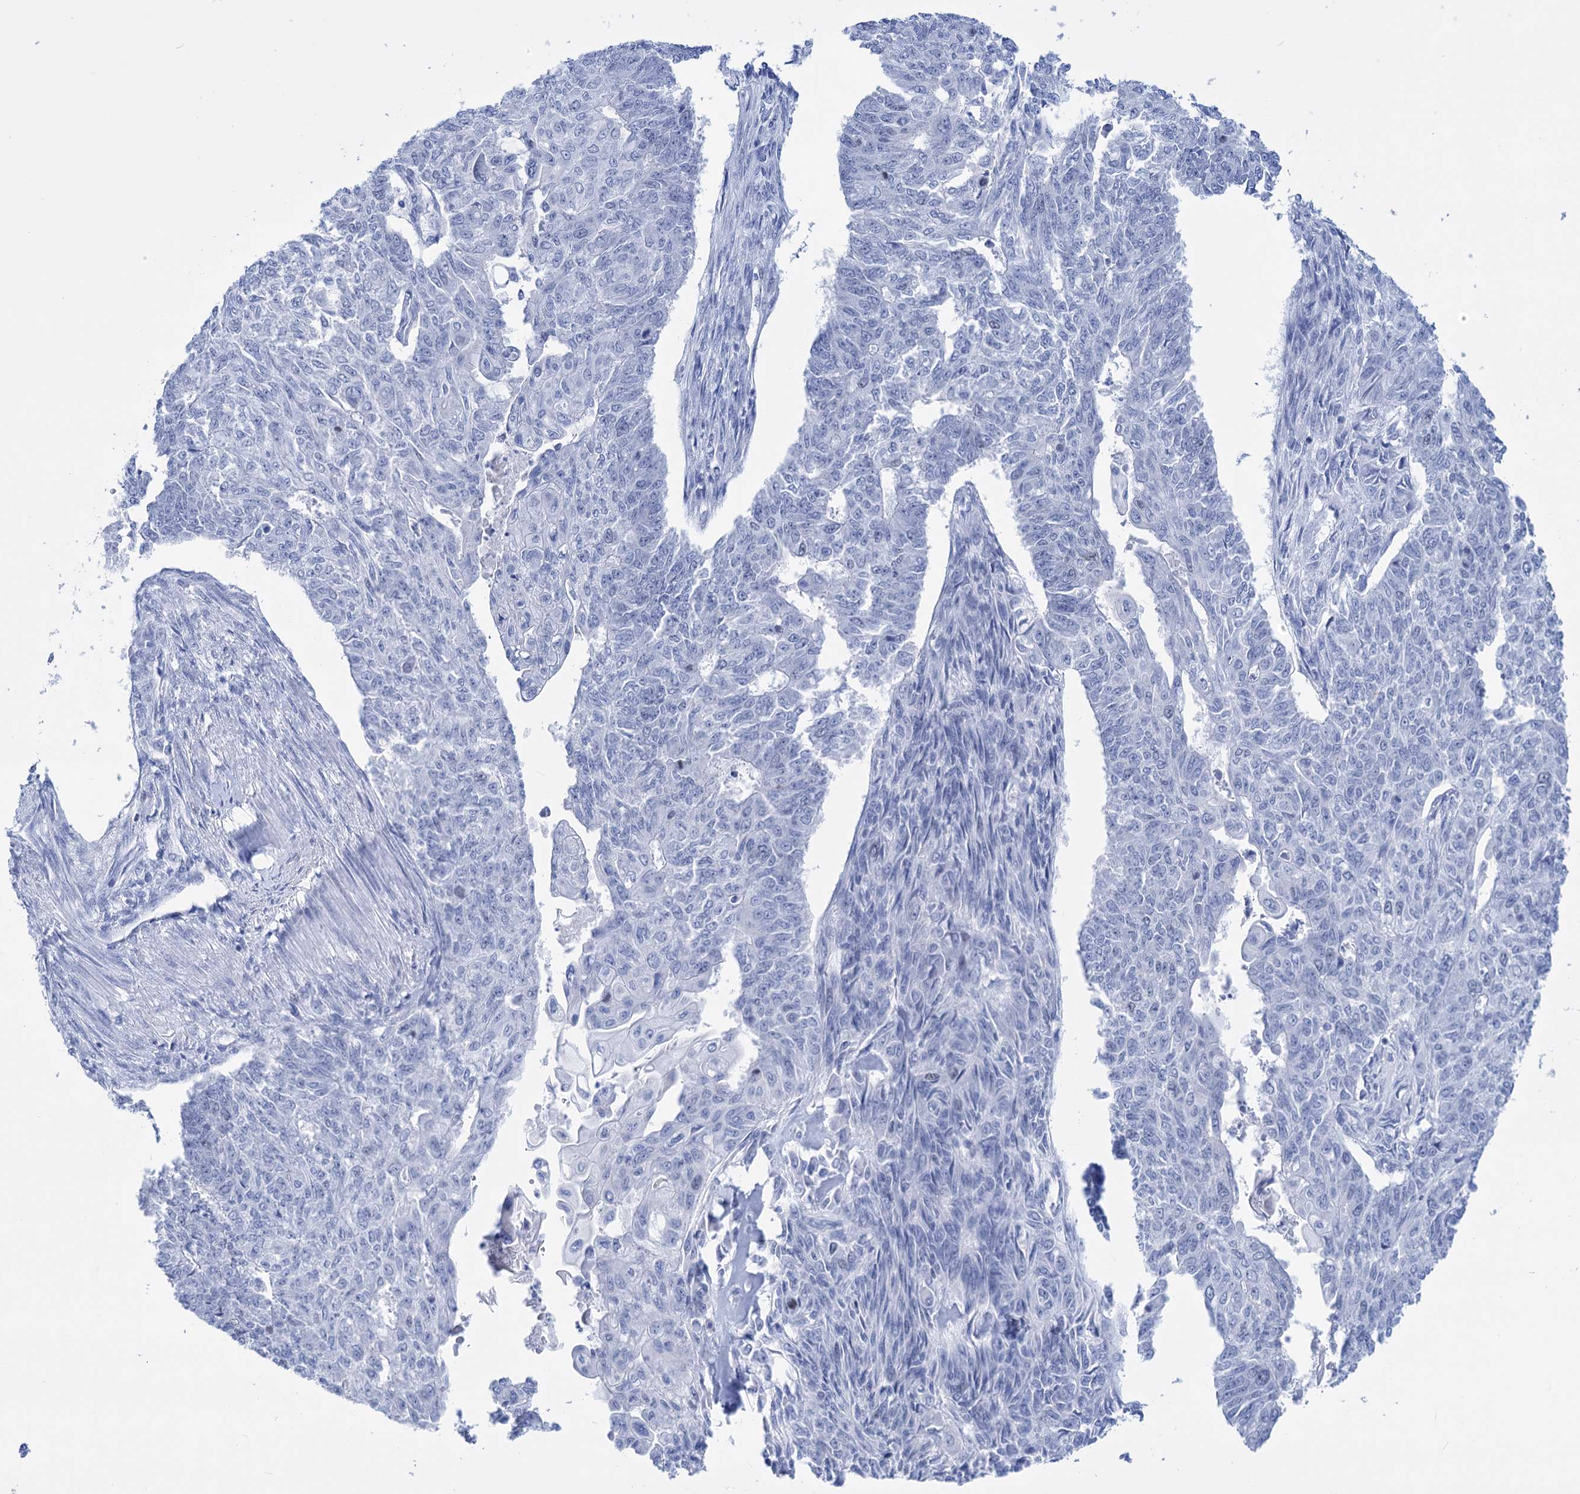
{"staining": {"intensity": "negative", "quantity": "none", "location": "none"}, "tissue": "endometrial cancer", "cell_type": "Tumor cells", "image_type": "cancer", "snomed": [{"axis": "morphology", "description": "Adenocarcinoma, NOS"}, {"axis": "topography", "description": "Endometrium"}], "caption": "High magnification brightfield microscopy of endometrial adenocarcinoma stained with DAB (3,3'-diaminobenzidine) (brown) and counterstained with hematoxylin (blue): tumor cells show no significant staining. The staining was performed using DAB (3,3'-diaminobenzidine) to visualize the protein expression in brown, while the nuclei were stained in blue with hematoxylin (Magnification: 20x).", "gene": "FBXW12", "patient": {"sex": "female", "age": 32}}